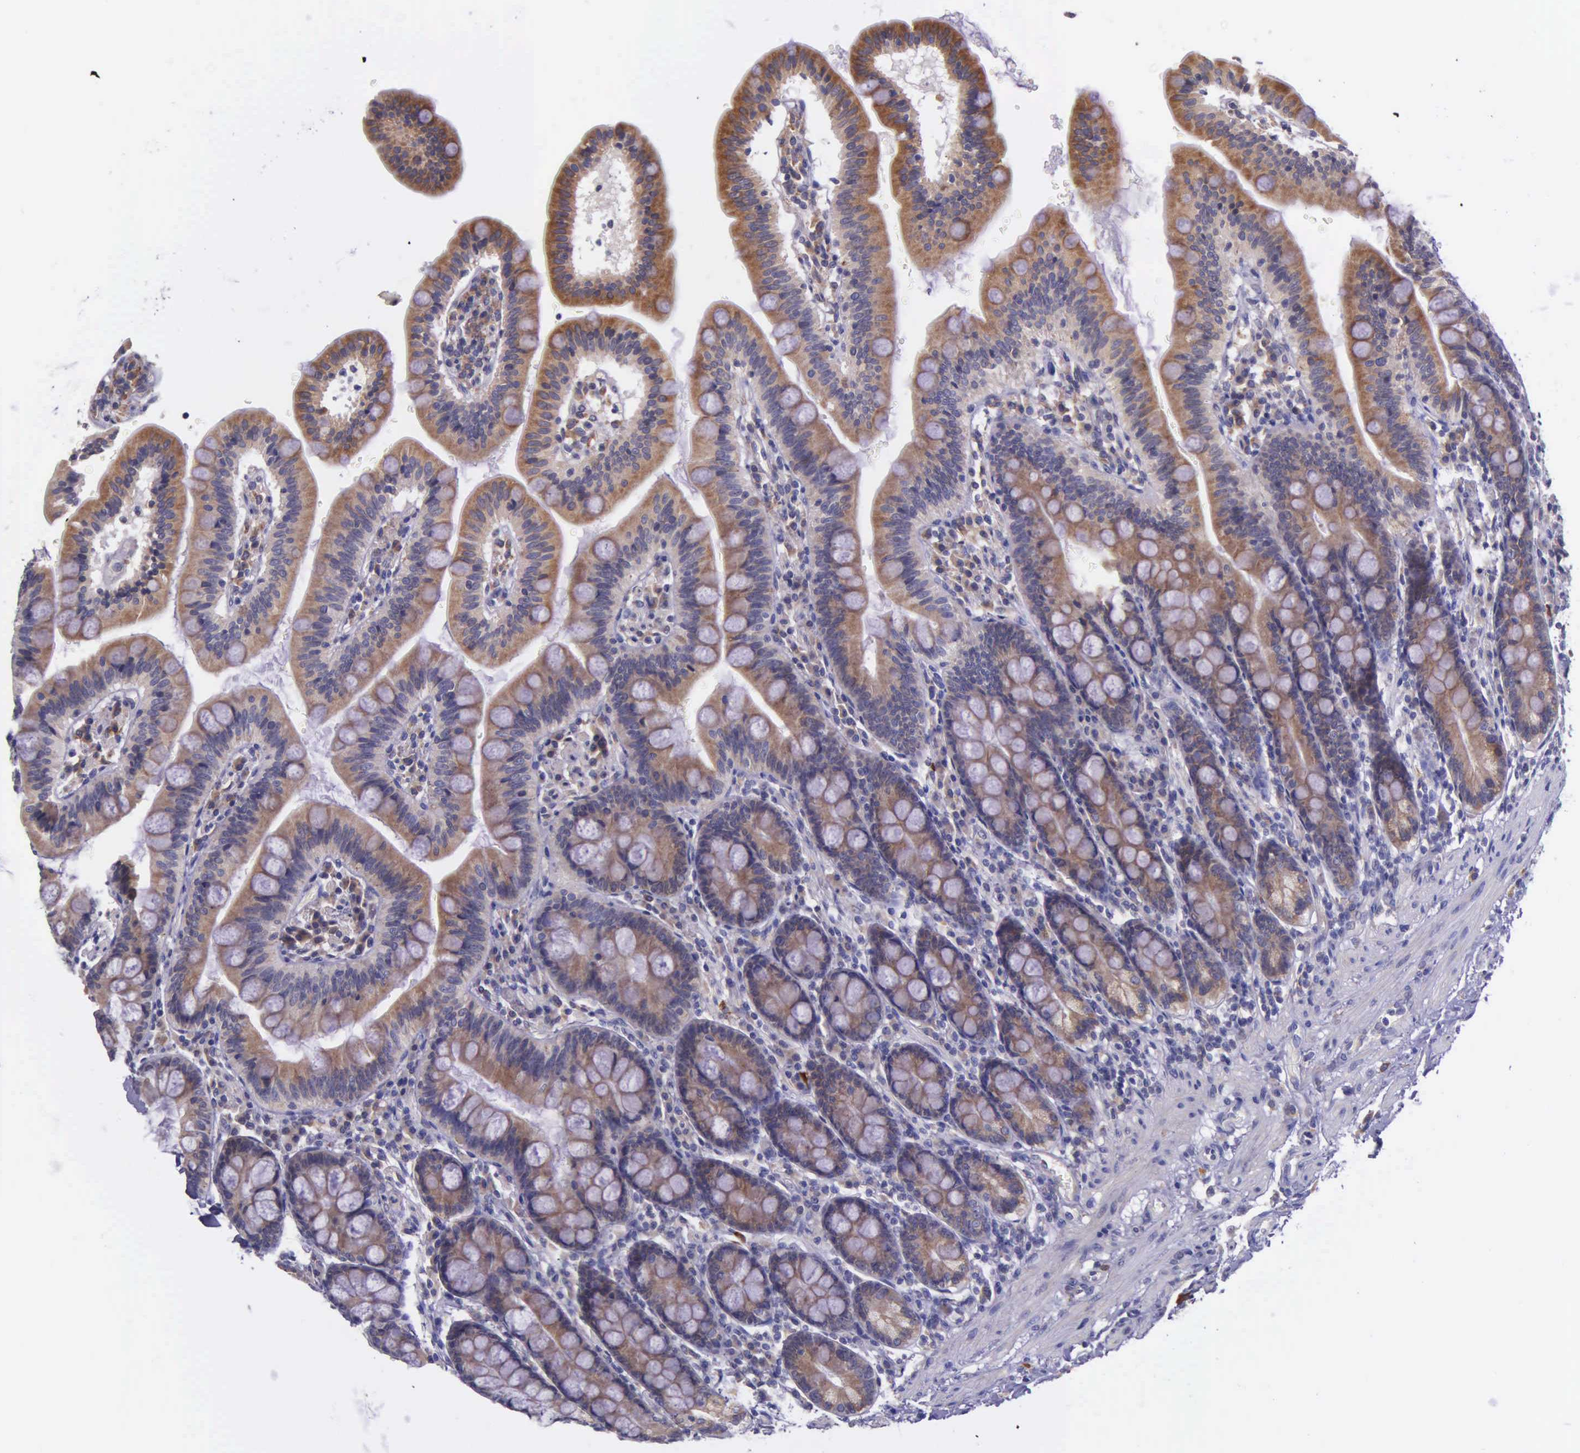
{"staining": {"intensity": "moderate", "quantity": ">75%", "location": "cytoplasmic/membranous"}, "tissue": "duodenum", "cell_type": "Glandular cells", "image_type": "normal", "snomed": [{"axis": "morphology", "description": "Normal tissue, NOS"}, {"axis": "topography", "description": "Pancreas"}, {"axis": "topography", "description": "Duodenum"}], "caption": "Duodenum stained for a protein reveals moderate cytoplasmic/membranous positivity in glandular cells. (DAB (3,3'-diaminobenzidine) IHC, brown staining for protein, blue staining for nuclei).", "gene": "NSDHL", "patient": {"sex": "male", "age": 79}}